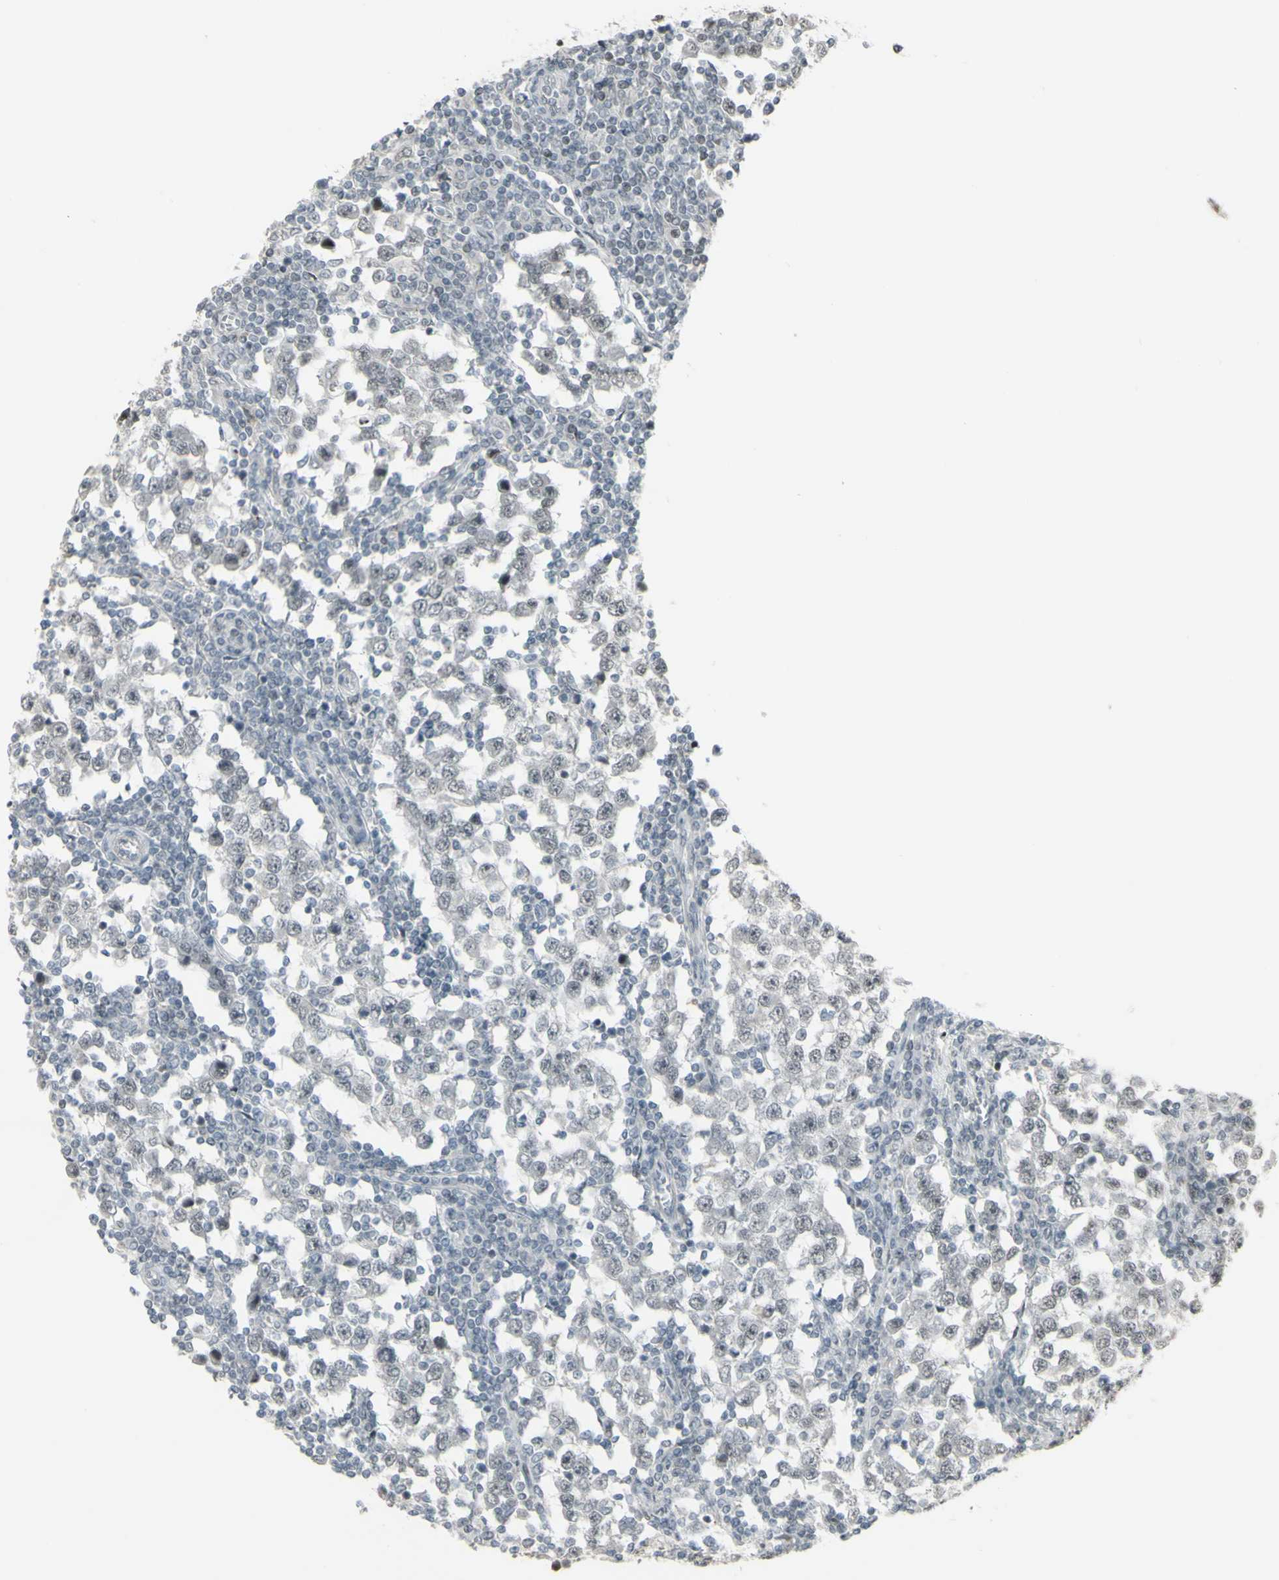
{"staining": {"intensity": "negative", "quantity": "none", "location": "none"}, "tissue": "testis cancer", "cell_type": "Tumor cells", "image_type": "cancer", "snomed": [{"axis": "morphology", "description": "Seminoma, NOS"}, {"axis": "topography", "description": "Testis"}], "caption": "This photomicrograph is of testis cancer stained with IHC to label a protein in brown with the nuclei are counter-stained blue. There is no expression in tumor cells. Brightfield microscopy of IHC stained with DAB (brown) and hematoxylin (blue), captured at high magnification.", "gene": "SUPT6H", "patient": {"sex": "male", "age": 65}}